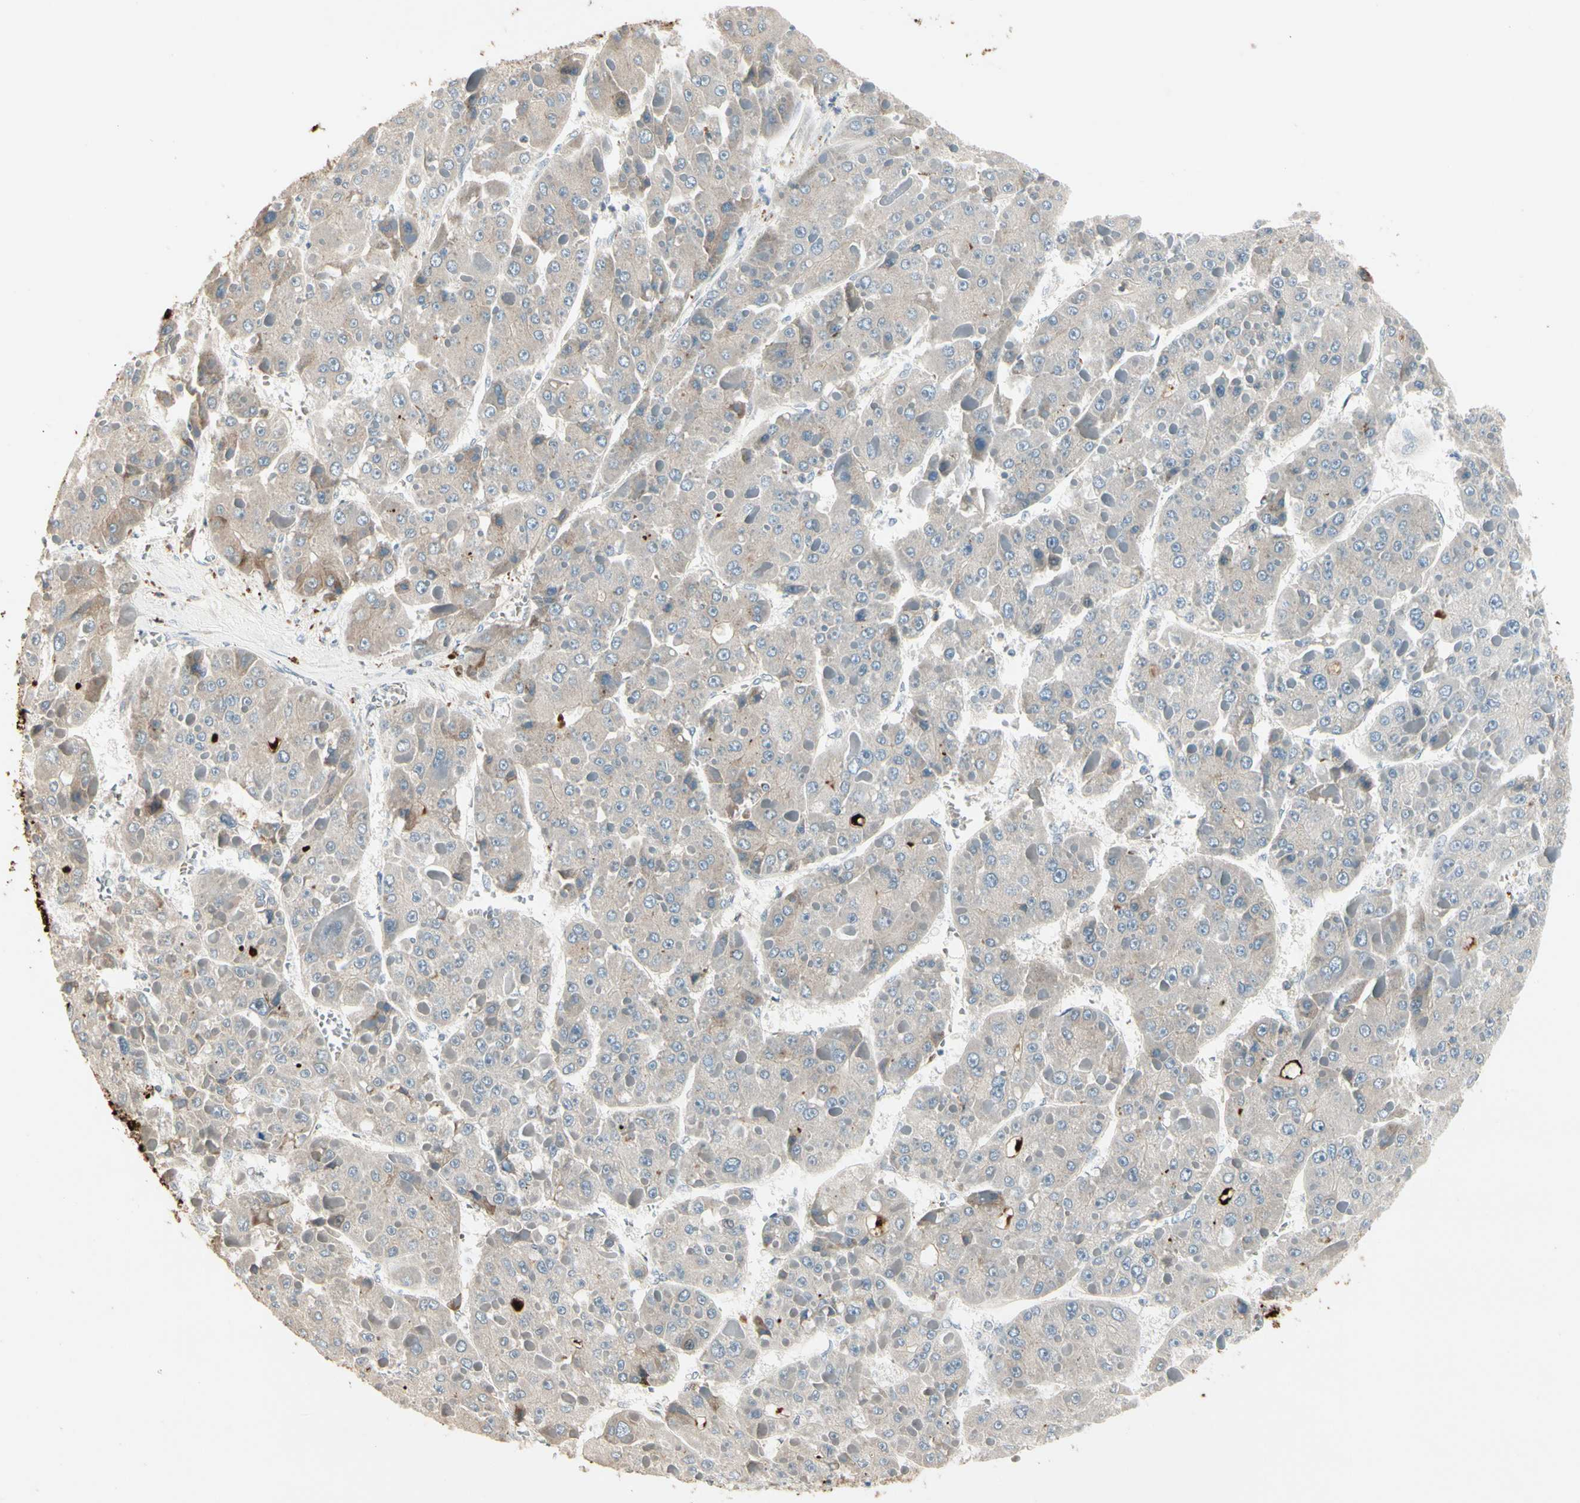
{"staining": {"intensity": "weak", "quantity": "<25%", "location": "cytoplasmic/membranous"}, "tissue": "liver cancer", "cell_type": "Tumor cells", "image_type": "cancer", "snomed": [{"axis": "morphology", "description": "Carcinoma, Hepatocellular, NOS"}, {"axis": "topography", "description": "Liver"}], "caption": "IHC of liver hepatocellular carcinoma displays no expression in tumor cells.", "gene": "SKIL", "patient": {"sex": "female", "age": 73}}